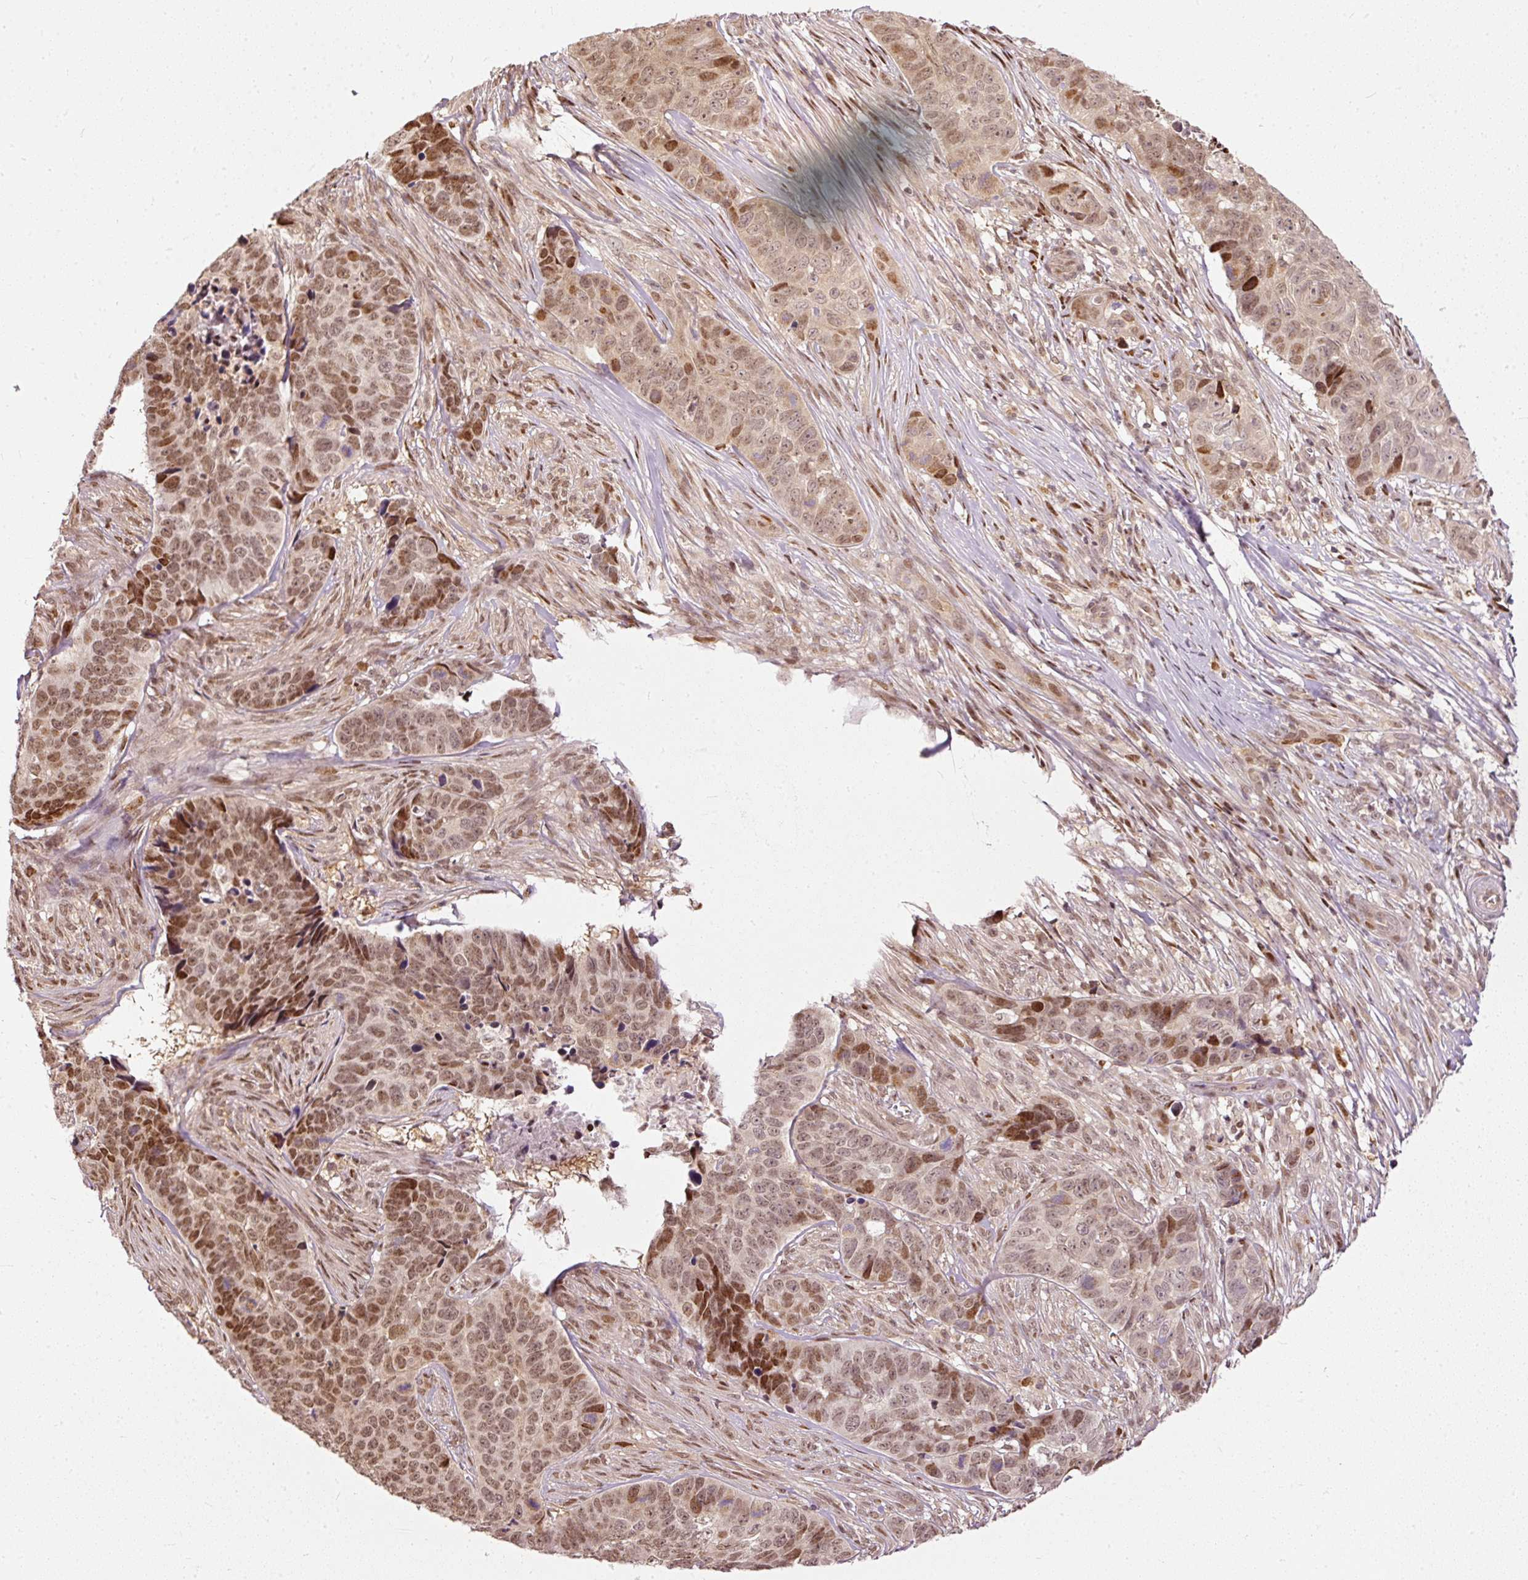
{"staining": {"intensity": "moderate", "quantity": ">75%", "location": "nuclear"}, "tissue": "skin cancer", "cell_type": "Tumor cells", "image_type": "cancer", "snomed": [{"axis": "morphology", "description": "Basal cell carcinoma"}, {"axis": "topography", "description": "Skin"}], "caption": "The histopathology image exhibits immunohistochemical staining of skin cancer. There is moderate nuclear positivity is seen in about >75% of tumor cells. Using DAB (brown) and hematoxylin (blue) stains, captured at high magnification using brightfield microscopy.", "gene": "ZNF778", "patient": {"sex": "female", "age": 82}}